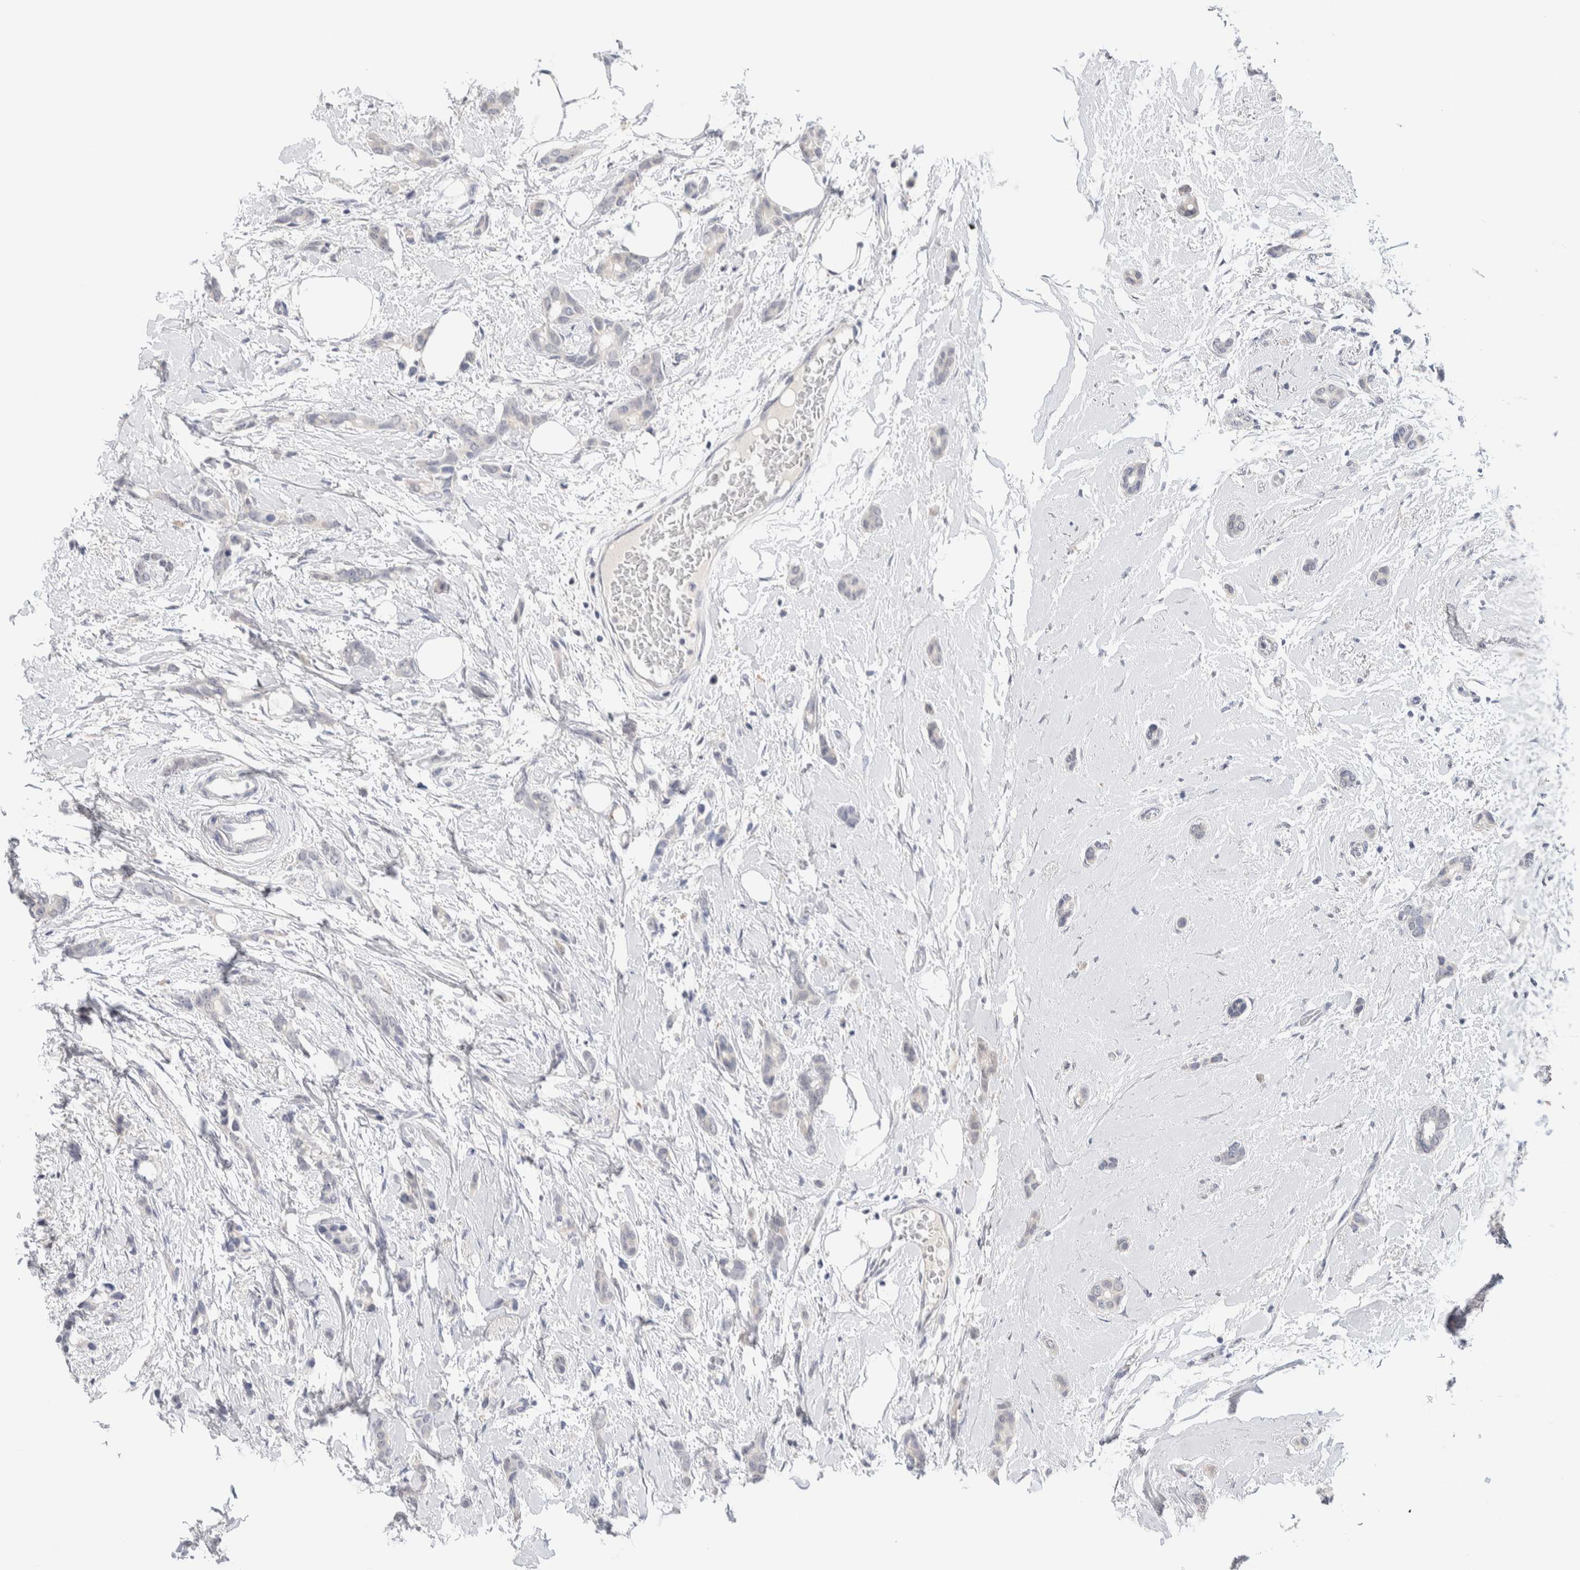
{"staining": {"intensity": "negative", "quantity": "none", "location": "none"}, "tissue": "breast cancer", "cell_type": "Tumor cells", "image_type": "cancer", "snomed": [{"axis": "morphology", "description": "Duct carcinoma"}, {"axis": "topography", "description": "Breast"}], "caption": "High magnification brightfield microscopy of breast intraductal carcinoma stained with DAB (brown) and counterstained with hematoxylin (blue): tumor cells show no significant expression.", "gene": "DNAJB6", "patient": {"sex": "female", "age": 55}}